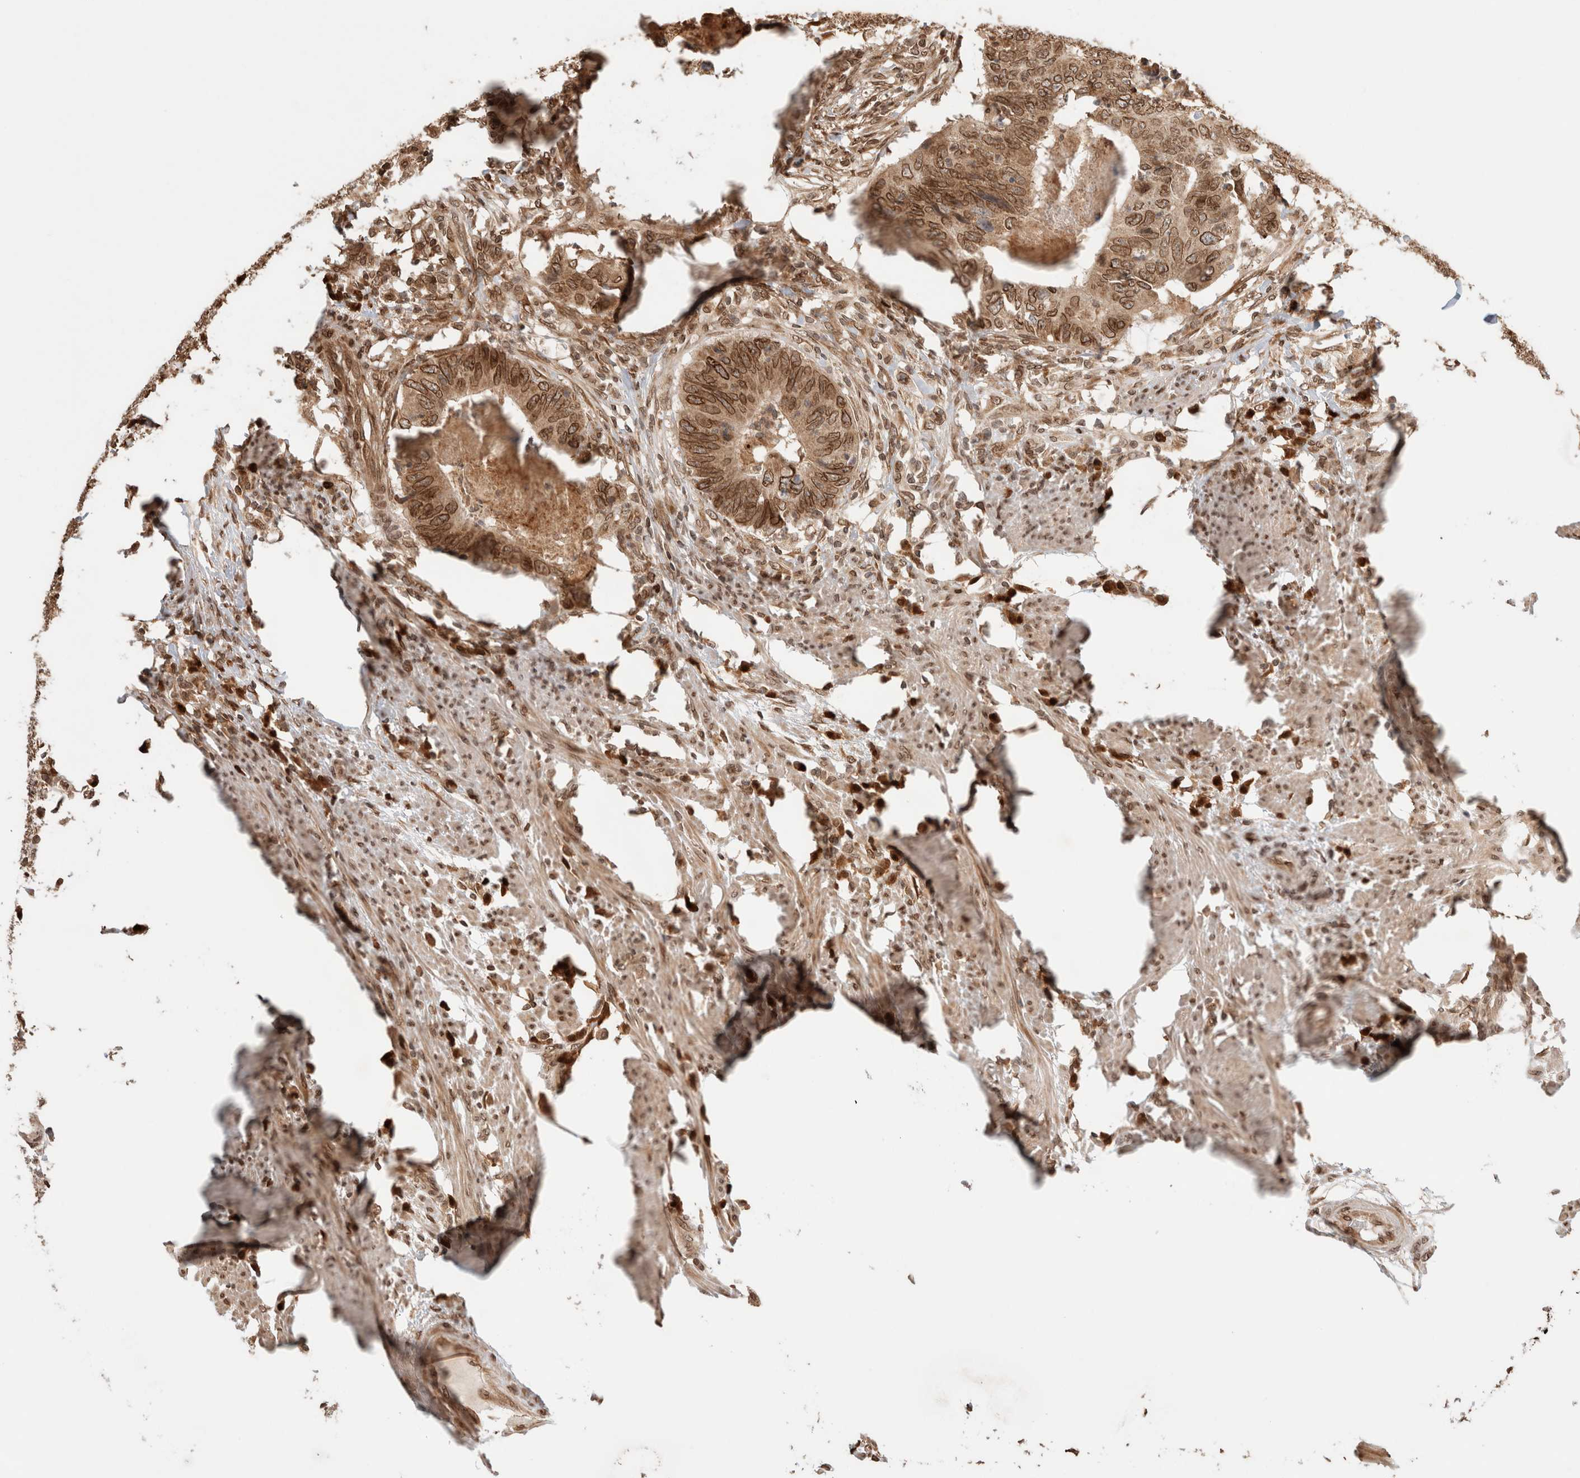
{"staining": {"intensity": "strong", "quantity": ">75%", "location": "cytoplasmic/membranous,nuclear"}, "tissue": "colorectal cancer", "cell_type": "Tumor cells", "image_type": "cancer", "snomed": [{"axis": "morphology", "description": "Adenocarcinoma, NOS"}, {"axis": "topography", "description": "Colon"}], "caption": "Colorectal cancer stained with immunohistochemistry demonstrates strong cytoplasmic/membranous and nuclear staining in about >75% of tumor cells.", "gene": "TPR", "patient": {"sex": "male", "age": 56}}